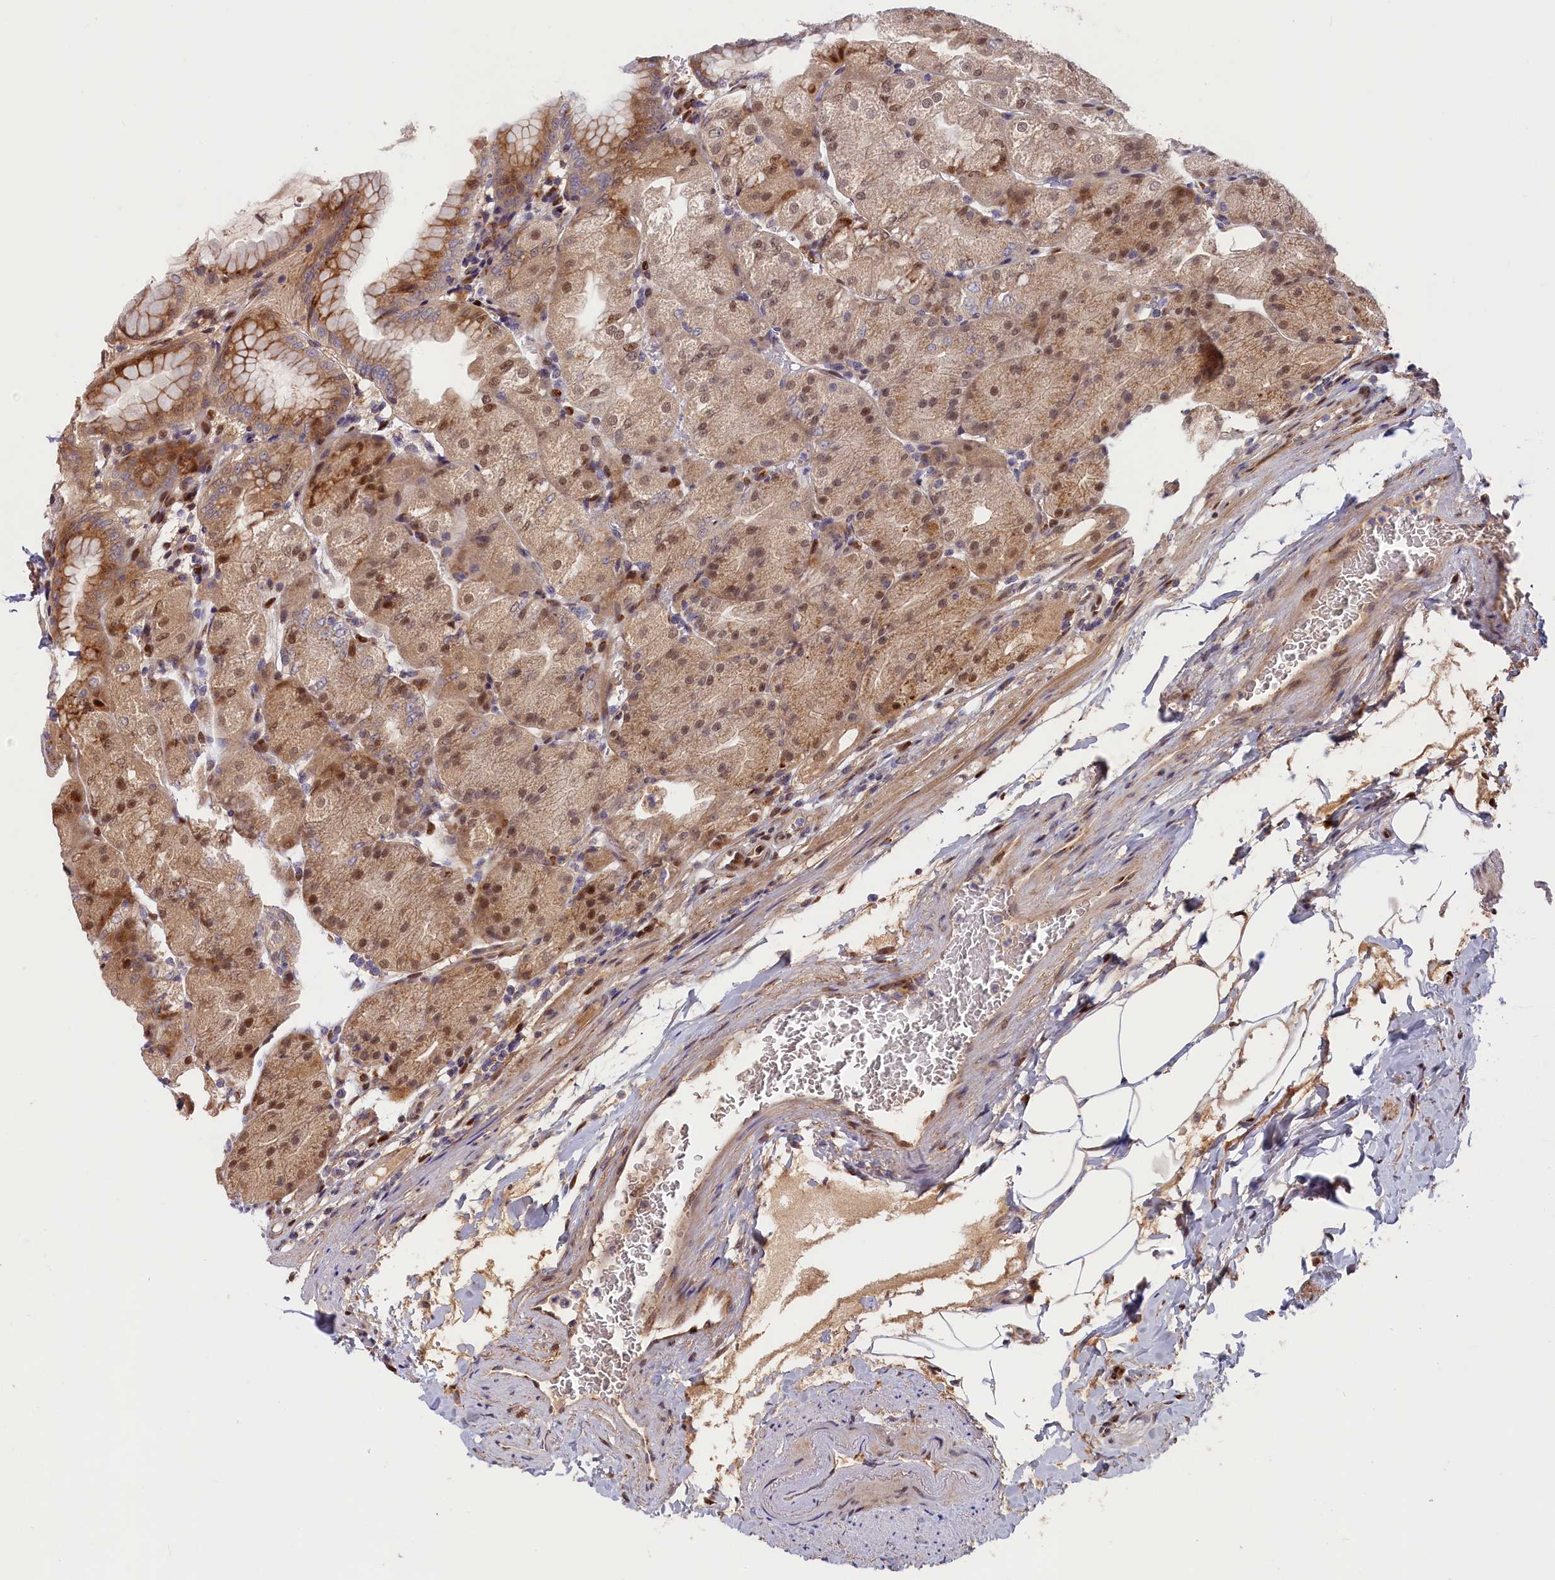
{"staining": {"intensity": "moderate", "quantity": ">75%", "location": "cytoplasmic/membranous,nuclear"}, "tissue": "stomach", "cell_type": "Glandular cells", "image_type": "normal", "snomed": [{"axis": "morphology", "description": "Normal tissue, NOS"}, {"axis": "topography", "description": "Stomach, upper"}, {"axis": "topography", "description": "Stomach, lower"}], "caption": "Immunohistochemistry histopathology image of unremarkable human stomach stained for a protein (brown), which shows medium levels of moderate cytoplasmic/membranous,nuclear expression in about >75% of glandular cells.", "gene": "CHST12", "patient": {"sex": "male", "age": 62}}